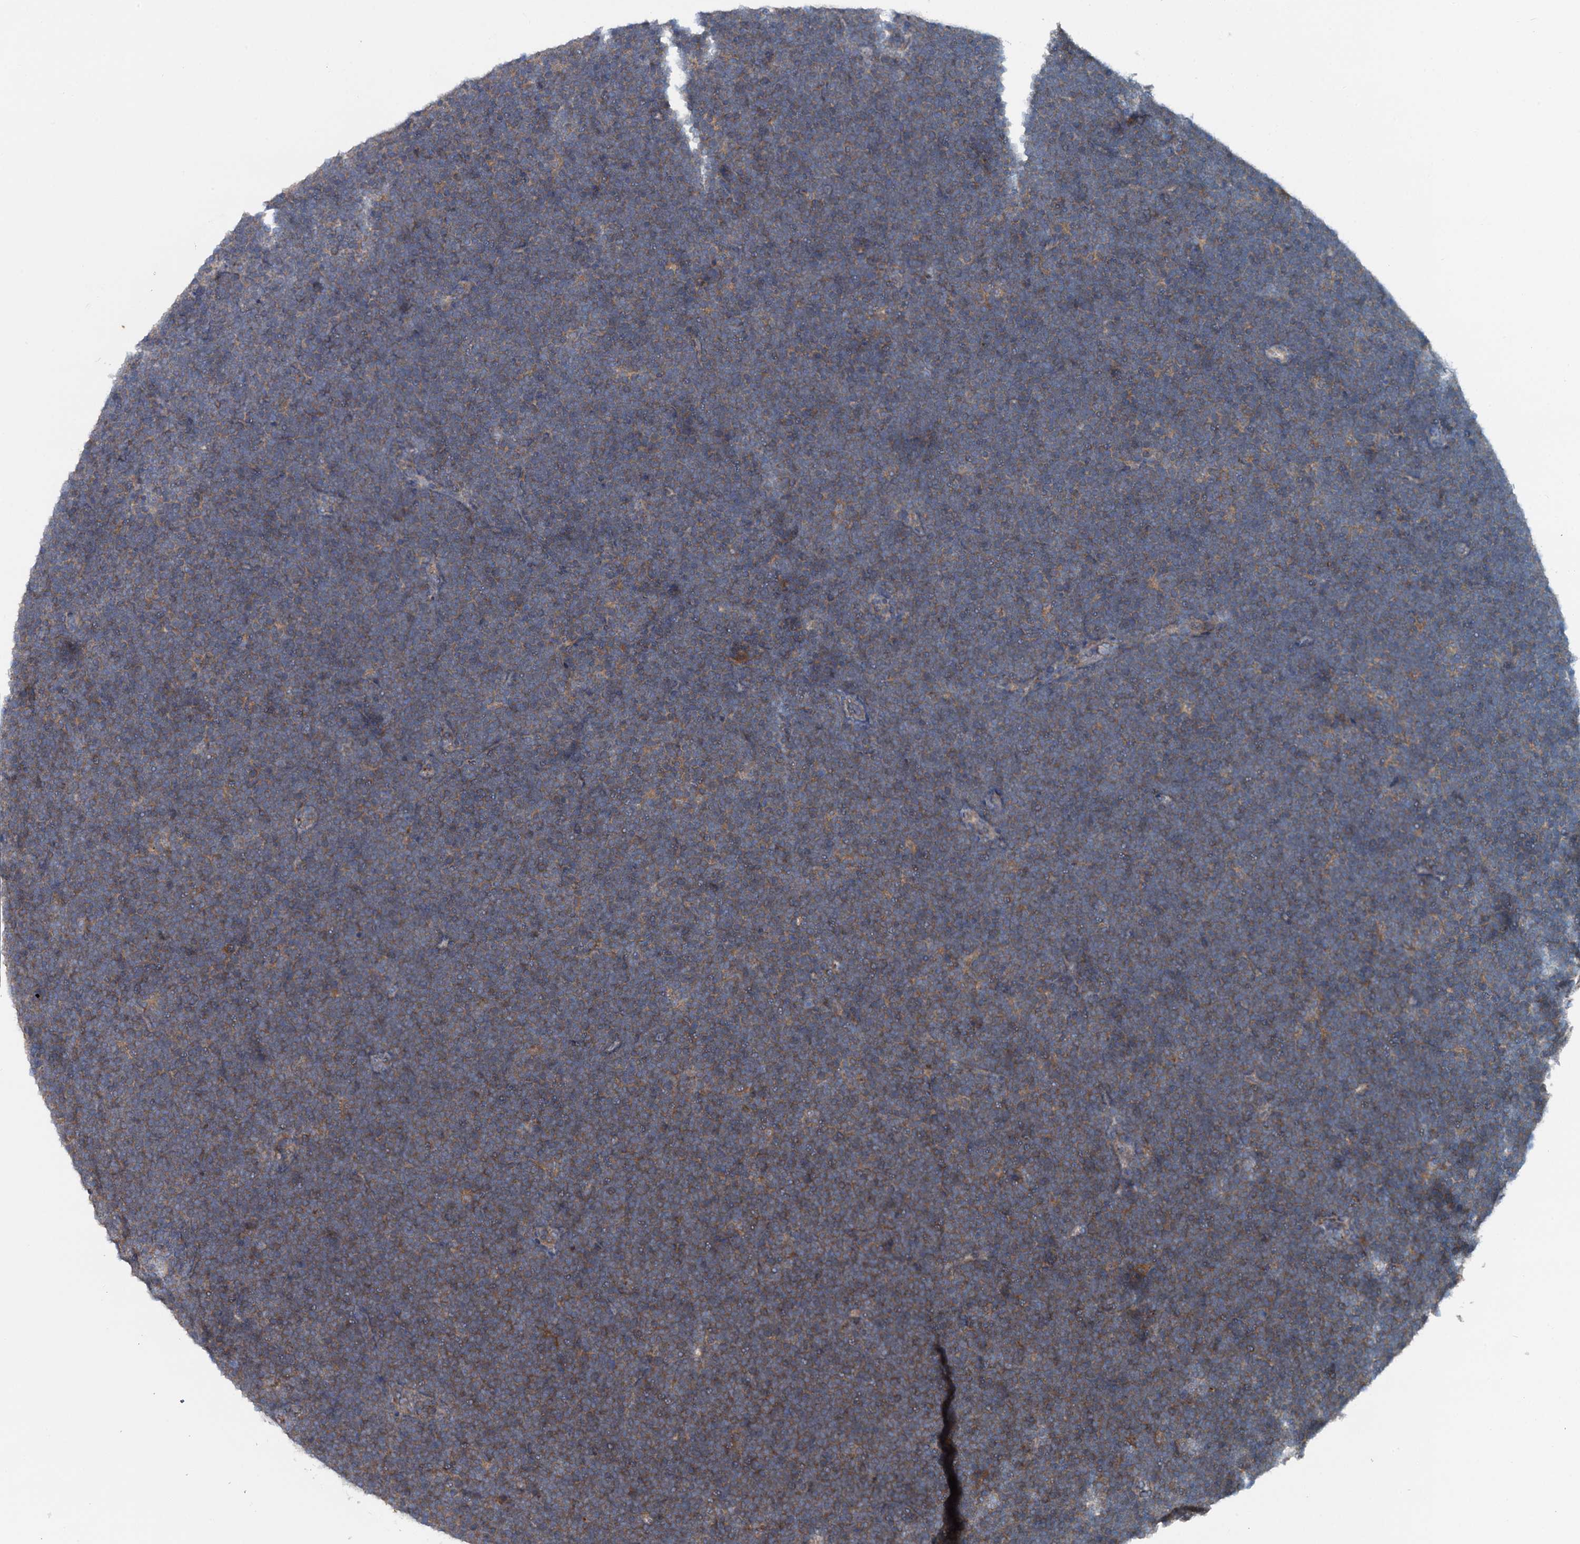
{"staining": {"intensity": "weak", "quantity": "25%-75%", "location": "cytoplasmic/membranous"}, "tissue": "lymphoma", "cell_type": "Tumor cells", "image_type": "cancer", "snomed": [{"axis": "morphology", "description": "Malignant lymphoma, non-Hodgkin's type, High grade"}, {"axis": "topography", "description": "Lymph node"}], "caption": "Lymphoma was stained to show a protein in brown. There is low levels of weak cytoplasmic/membranous expression in about 25%-75% of tumor cells.", "gene": "TEDC1", "patient": {"sex": "male", "age": 13}}